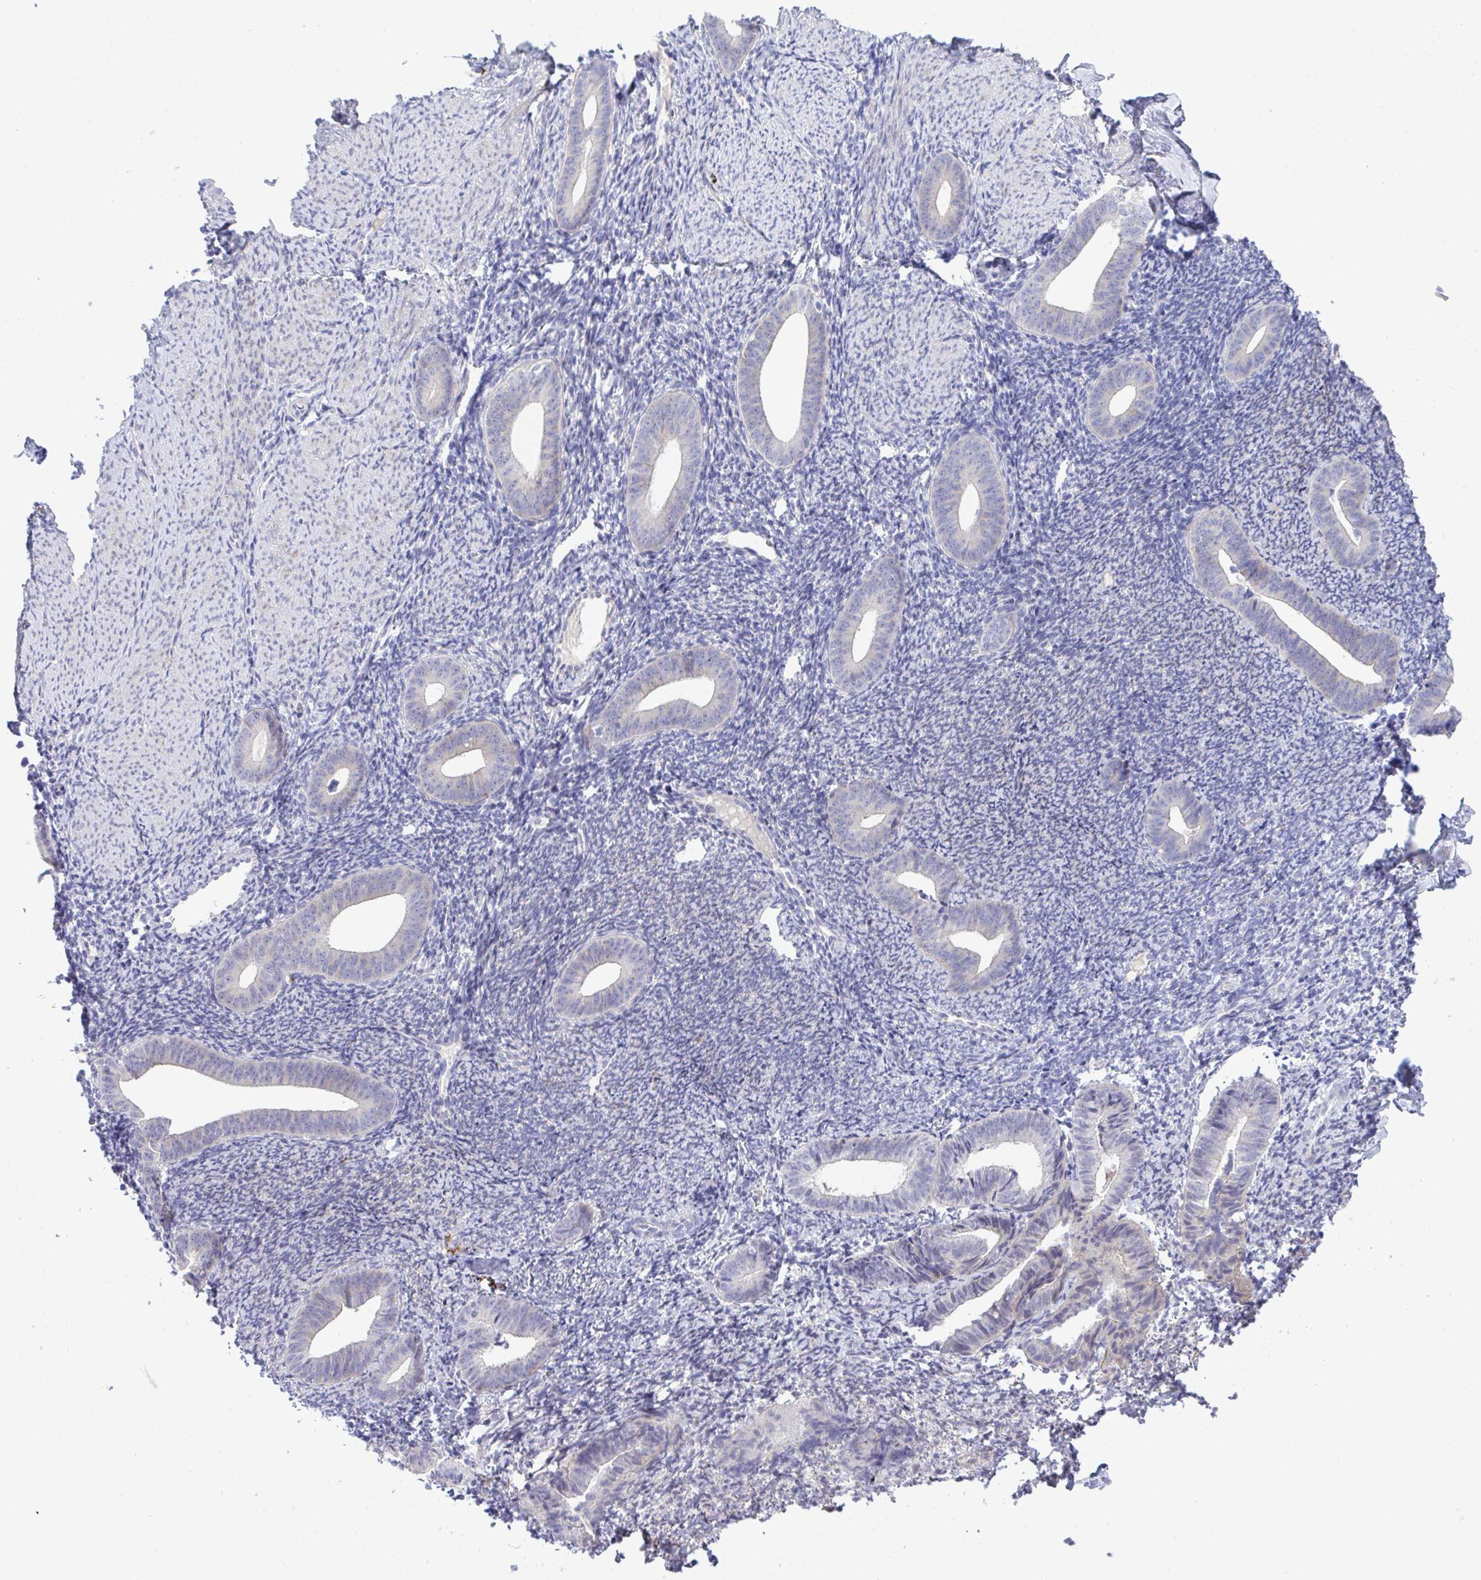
{"staining": {"intensity": "negative", "quantity": "none", "location": "none"}, "tissue": "endometrium", "cell_type": "Cells in endometrial stroma", "image_type": "normal", "snomed": [{"axis": "morphology", "description": "Normal tissue, NOS"}, {"axis": "topography", "description": "Endometrium"}], "caption": "This histopathology image is of benign endometrium stained with immunohistochemistry (IHC) to label a protein in brown with the nuclei are counter-stained blue. There is no positivity in cells in endometrial stroma.", "gene": "MED9", "patient": {"sex": "female", "age": 39}}